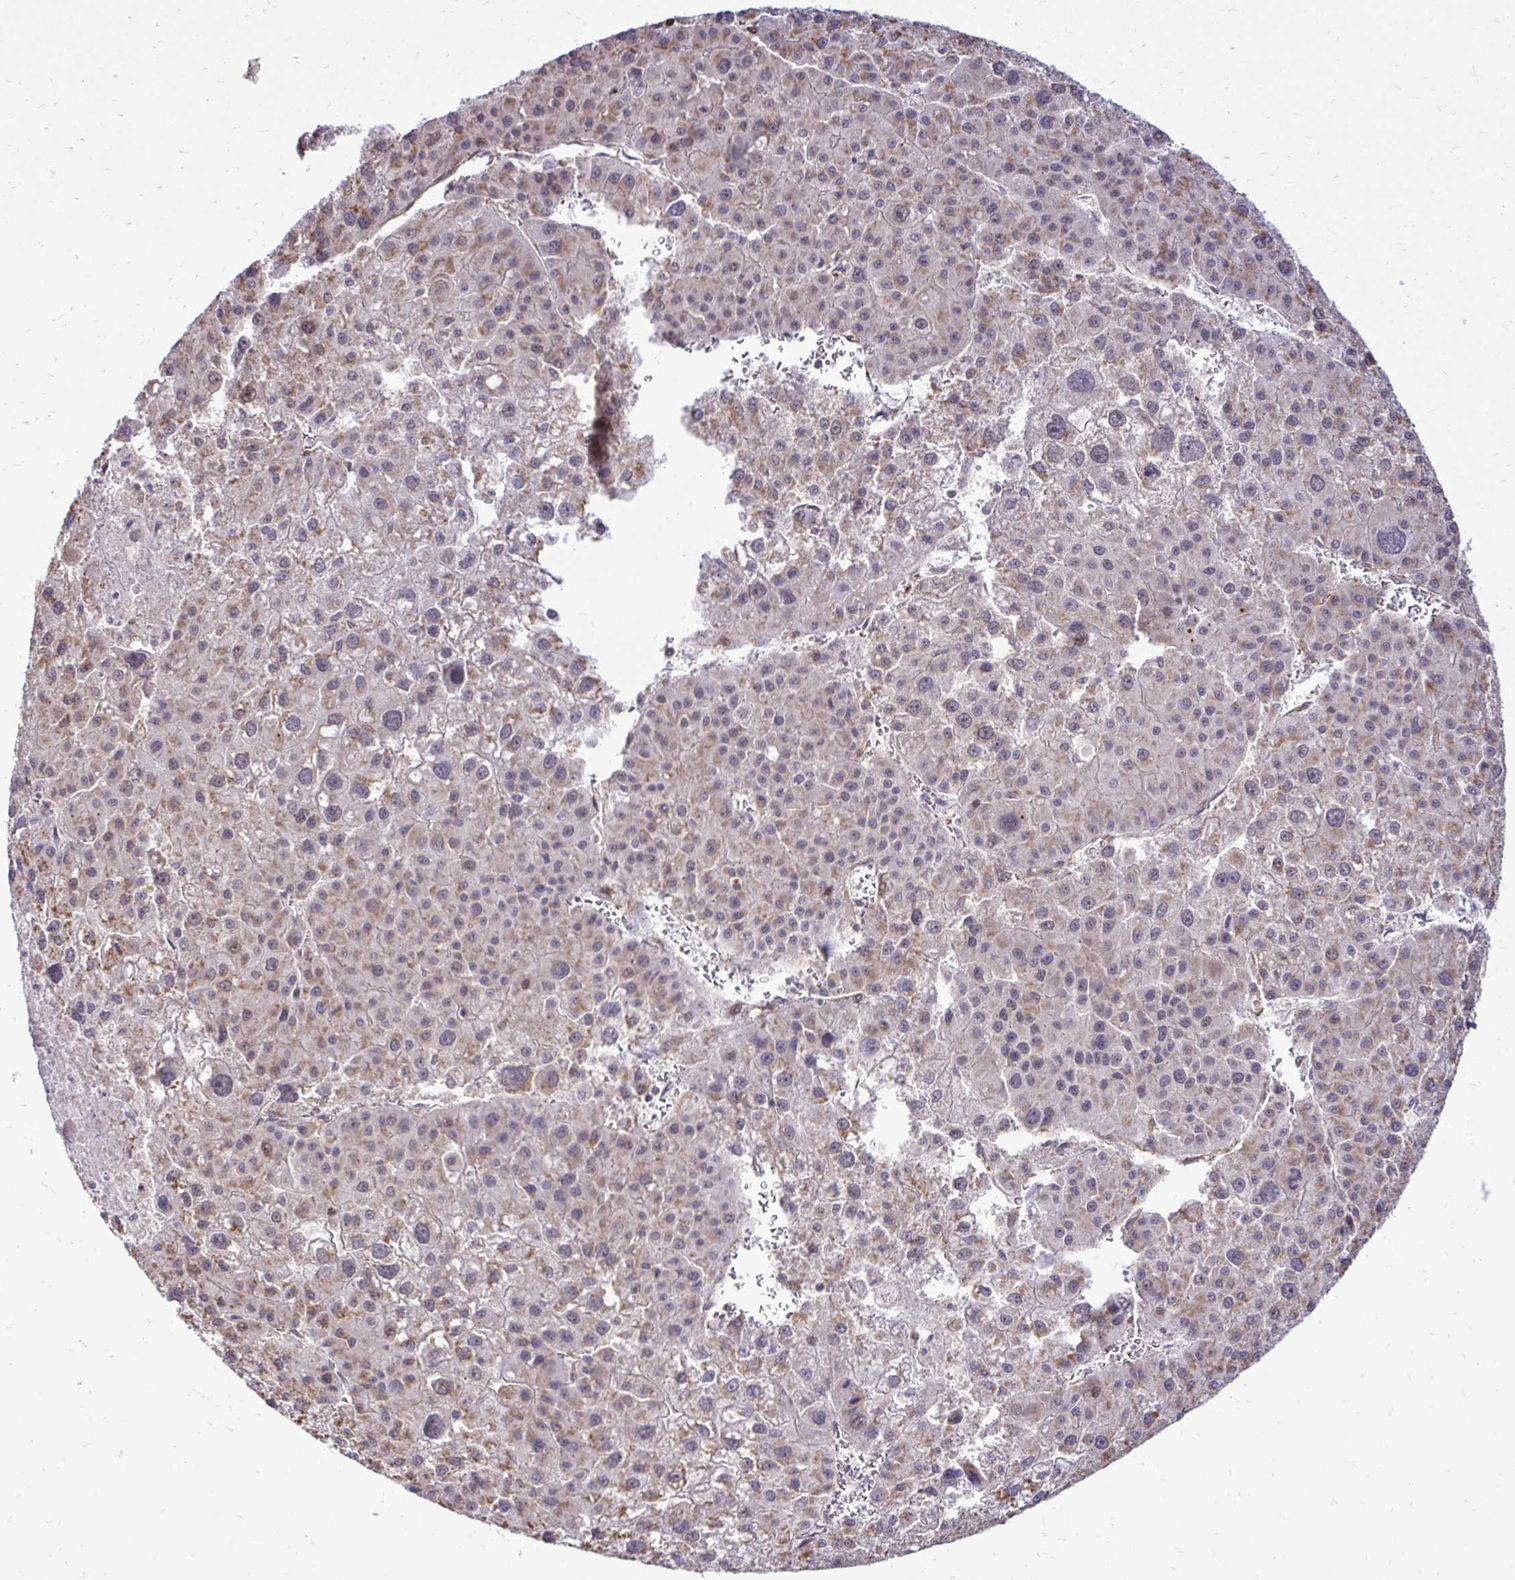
{"staining": {"intensity": "weak", "quantity": "25%-75%", "location": "cytoplasmic/membranous"}, "tissue": "liver cancer", "cell_type": "Tumor cells", "image_type": "cancer", "snomed": [{"axis": "morphology", "description": "Carcinoma, Hepatocellular, NOS"}, {"axis": "topography", "description": "Liver"}], "caption": "Immunohistochemical staining of human liver cancer shows weak cytoplasmic/membranous protein positivity in about 25%-75% of tumor cells.", "gene": "TRIP6", "patient": {"sex": "male", "age": 73}}